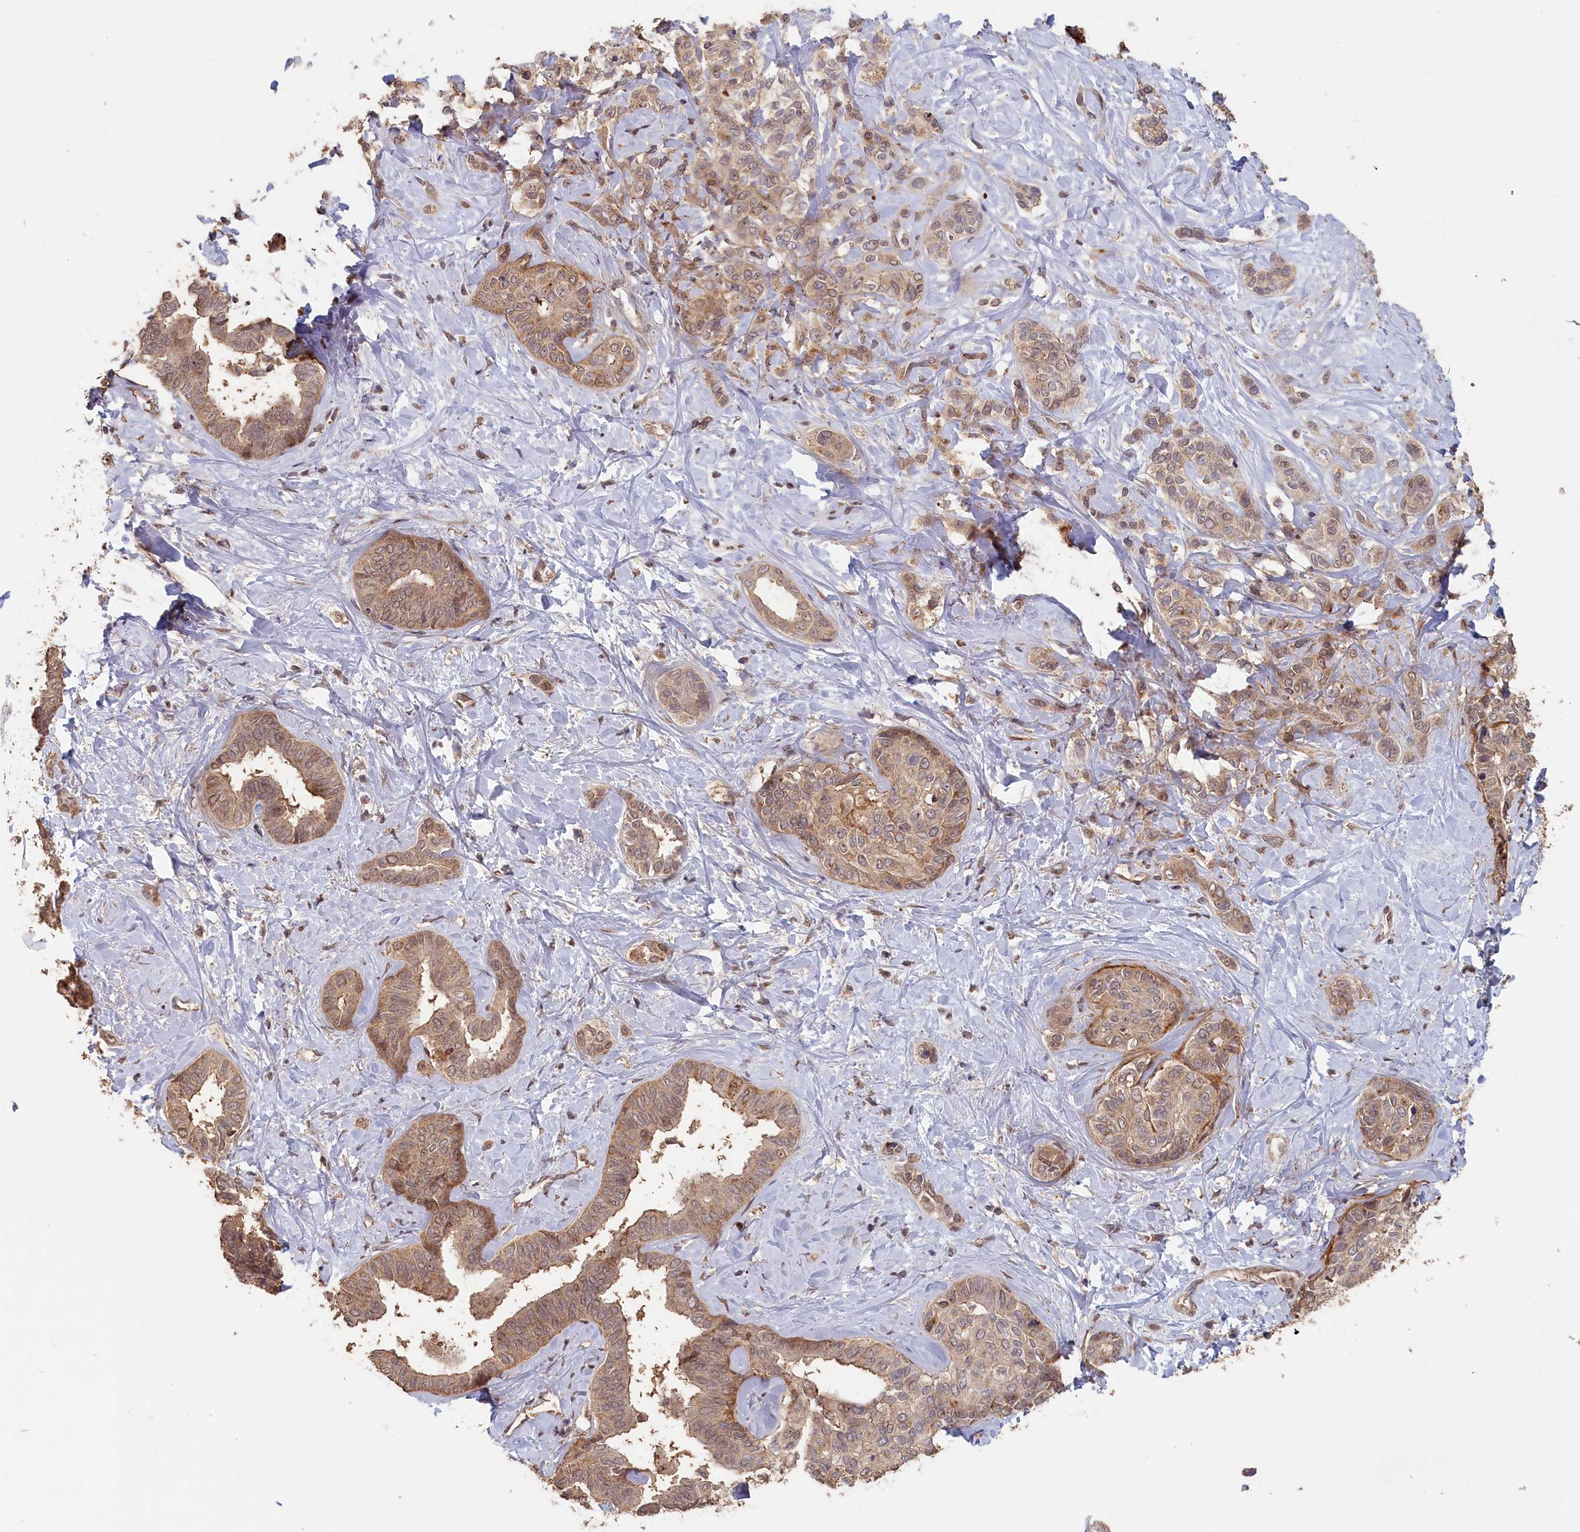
{"staining": {"intensity": "weak", "quantity": ">75%", "location": "cytoplasmic/membranous"}, "tissue": "liver cancer", "cell_type": "Tumor cells", "image_type": "cancer", "snomed": [{"axis": "morphology", "description": "Cholangiocarcinoma"}, {"axis": "topography", "description": "Liver"}], "caption": "Protein expression analysis of human liver cancer reveals weak cytoplasmic/membranous expression in approximately >75% of tumor cells.", "gene": "STX16", "patient": {"sex": "female", "age": 77}}